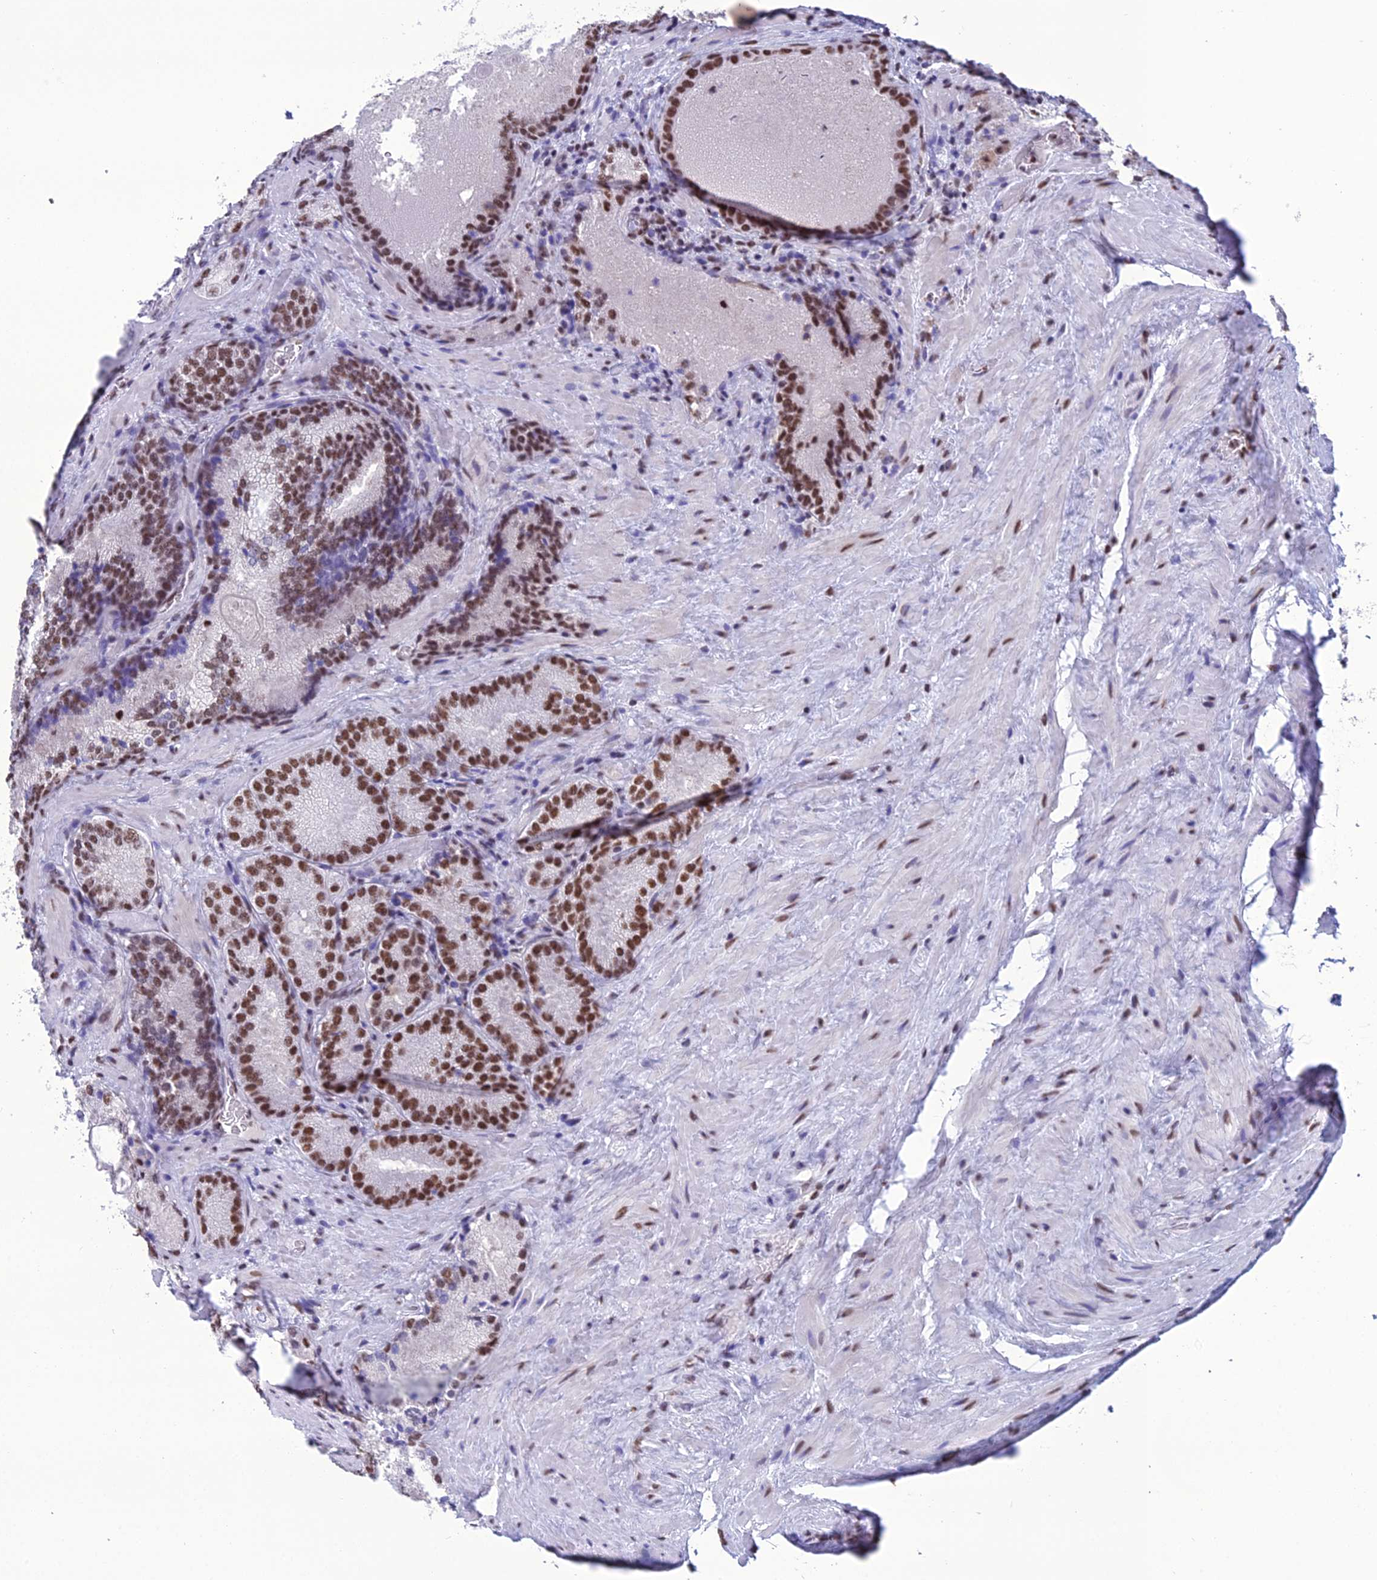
{"staining": {"intensity": "strong", "quantity": ">75%", "location": "nuclear"}, "tissue": "prostate cancer", "cell_type": "Tumor cells", "image_type": "cancer", "snomed": [{"axis": "morphology", "description": "Adenocarcinoma, Low grade"}, {"axis": "topography", "description": "Prostate"}], "caption": "Prostate cancer (low-grade adenocarcinoma) stained with immunohistochemistry (IHC) shows strong nuclear expression in approximately >75% of tumor cells.", "gene": "PRAMEF12", "patient": {"sex": "male", "age": 74}}